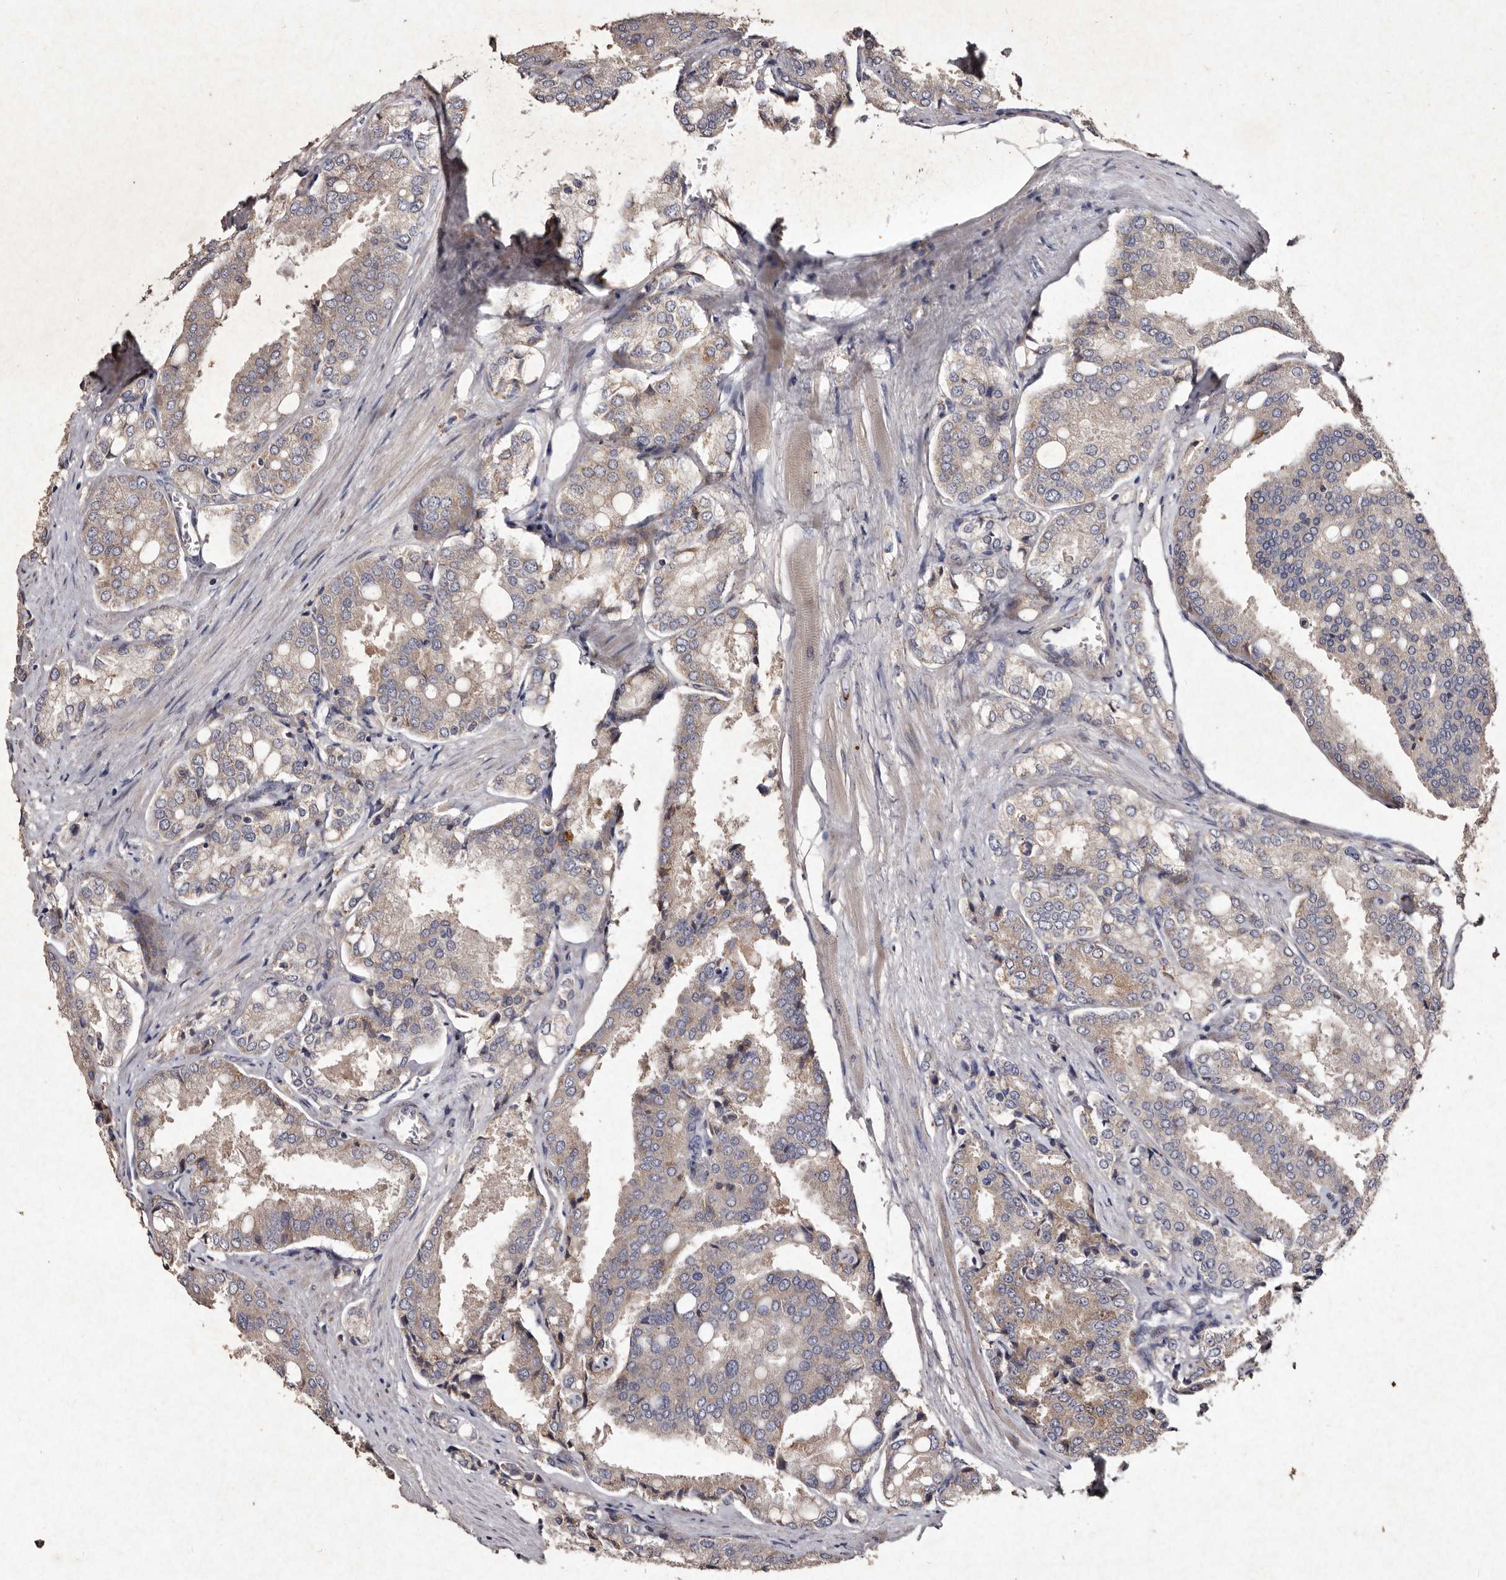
{"staining": {"intensity": "weak", "quantity": "<25%", "location": "cytoplasmic/membranous"}, "tissue": "prostate cancer", "cell_type": "Tumor cells", "image_type": "cancer", "snomed": [{"axis": "morphology", "description": "Adenocarcinoma, High grade"}, {"axis": "topography", "description": "Prostate"}], "caption": "The immunohistochemistry histopathology image has no significant expression in tumor cells of prostate cancer (high-grade adenocarcinoma) tissue. (Stains: DAB IHC with hematoxylin counter stain, Microscopy: brightfield microscopy at high magnification).", "gene": "TFB1M", "patient": {"sex": "male", "age": 50}}